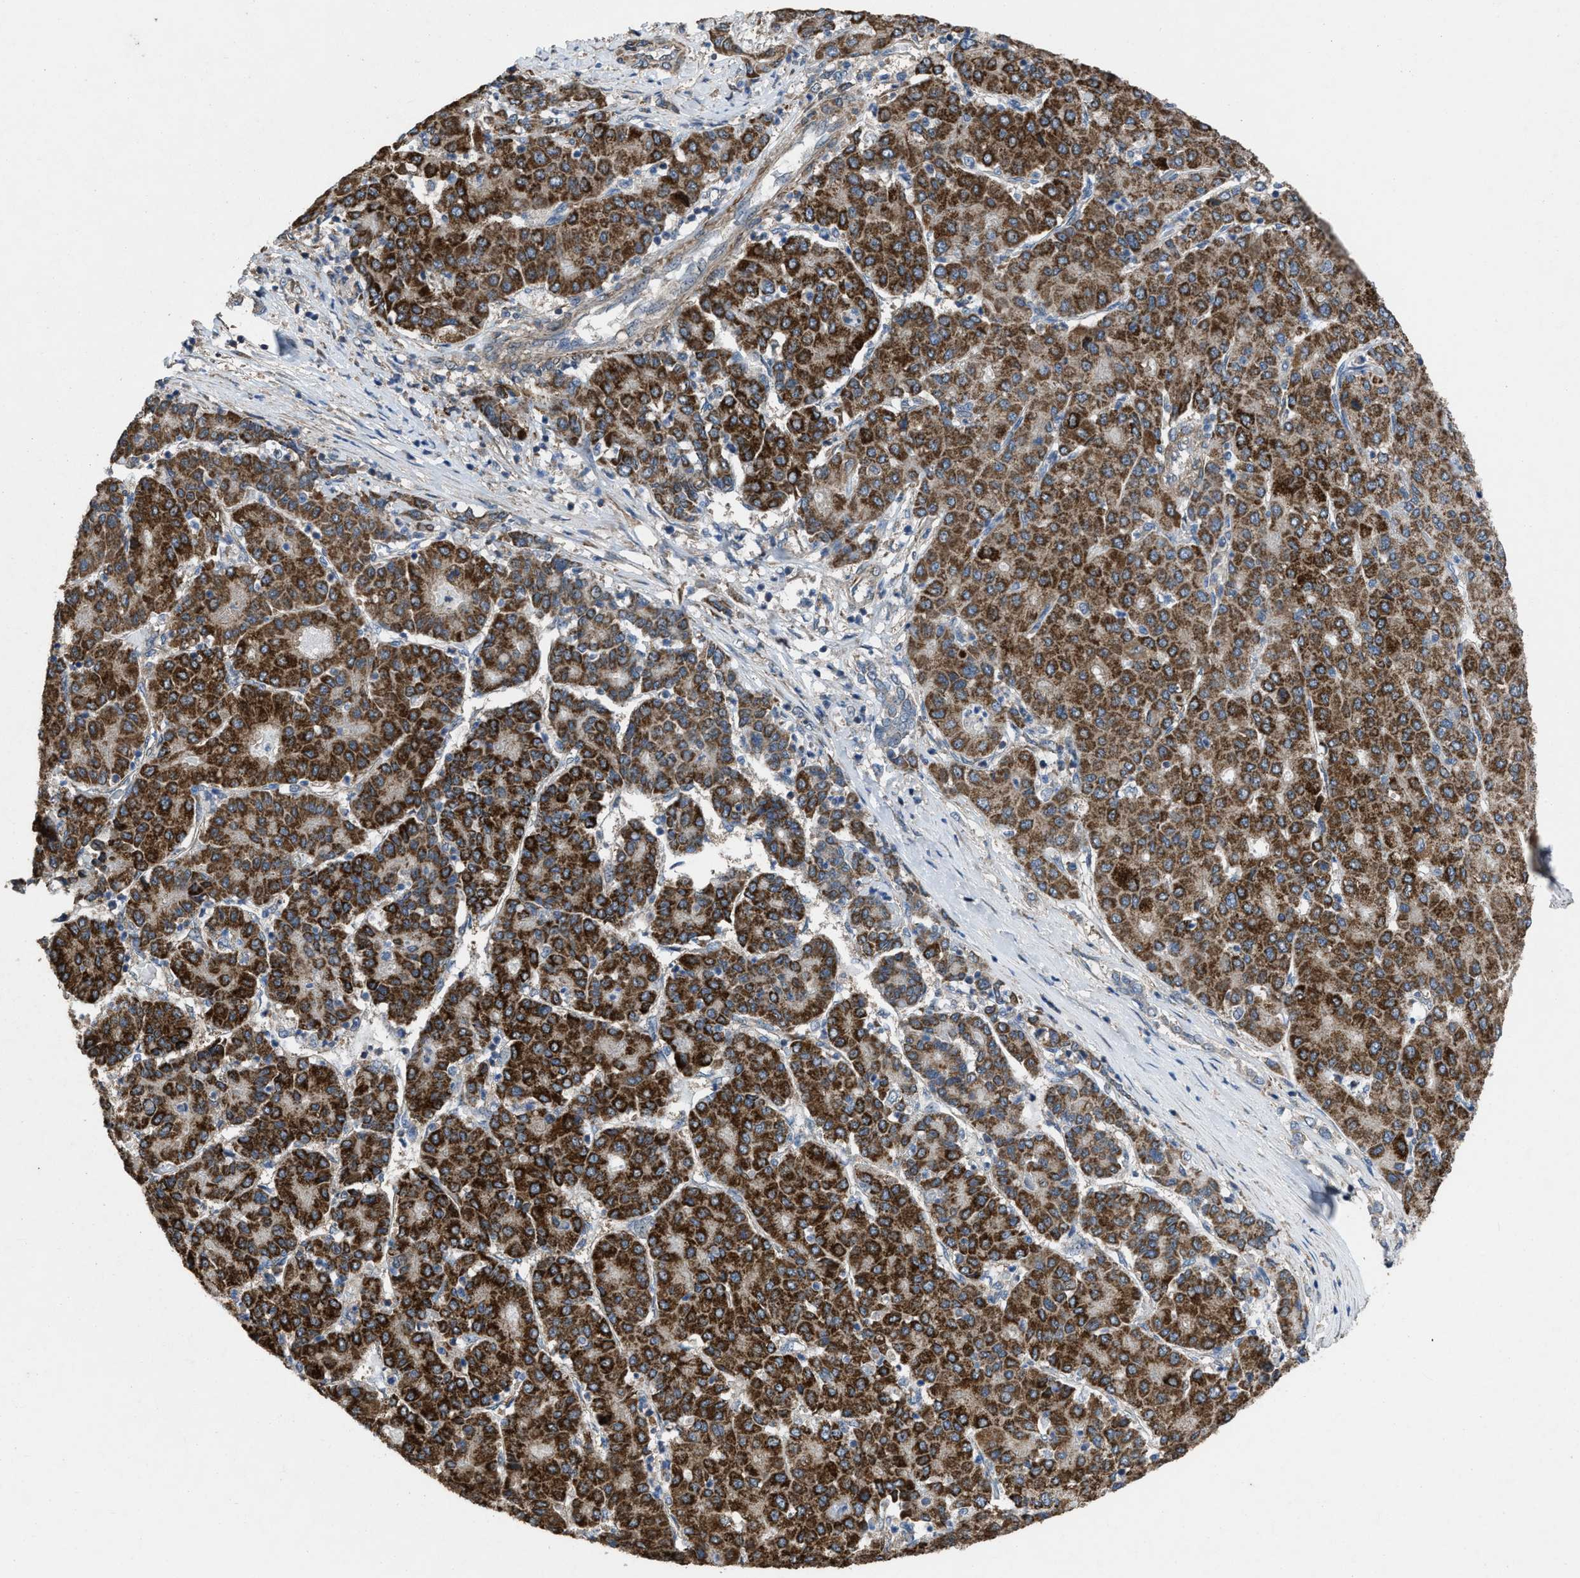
{"staining": {"intensity": "strong", "quantity": ">75%", "location": "cytoplasmic/membranous"}, "tissue": "liver cancer", "cell_type": "Tumor cells", "image_type": "cancer", "snomed": [{"axis": "morphology", "description": "Carcinoma, Hepatocellular, NOS"}, {"axis": "topography", "description": "Liver"}], "caption": "Hepatocellular carcinoma (liver) was stained to show a protein in brown. There is high levels of strong cytoplasmic/membranous expression in approximately >75% of tumor cells. (Stains: DAB (3,3'-diaminobenzidine) in brown, nuclei in blue, Microscopy: brightfield microscopy at high magnification).", "gene": "ARL6", "patient": {"sex": "male", "age": 65}}